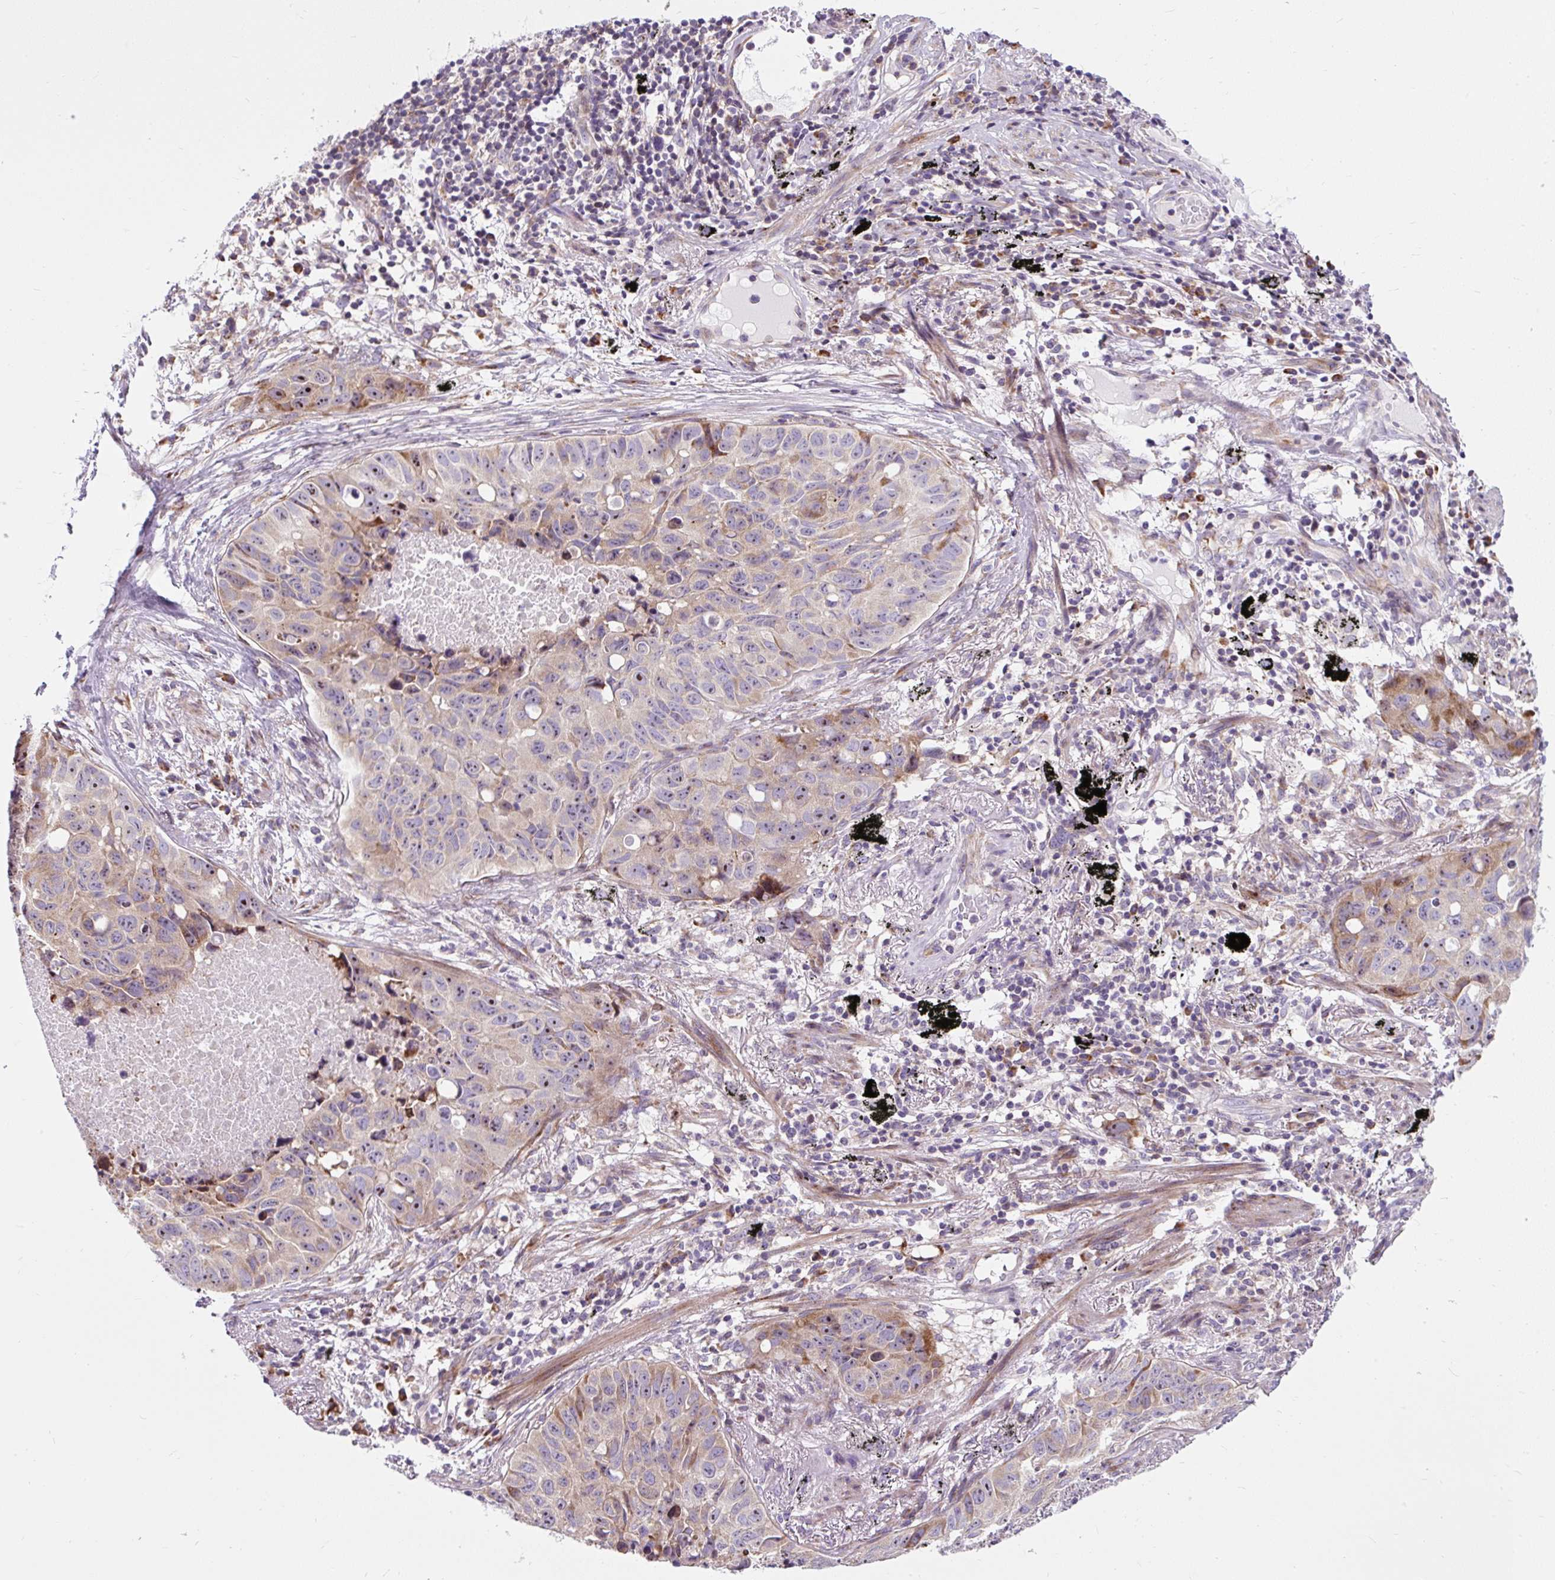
{"staining": {"intensity": "moderate", "quantity": "<25%", "location": "cytoplasmic/membranous,nuclear"}, "tissue": "lung cancer", "cell_type": "Tumor cells", "image_type": "cancer", "snomed": [{"axis": "morphology", "description": "Squamous cell carcinoma, NOS"}, {"axis": "topography", "description": "Lung"}], "caption": "Moderate cytoplasmic/membranous and nuclear expression is identified in about <25% of tumor cells in lung cancer (squamous cell carcinoma). The staining was performed using DAB (3,3'-diaminobenzidine), with brown indicating positive protein expression. Nuclei are stained blue with hematoxylin.", "gene": "CISD3", "patient": {"sex": "male", "age": 60}}